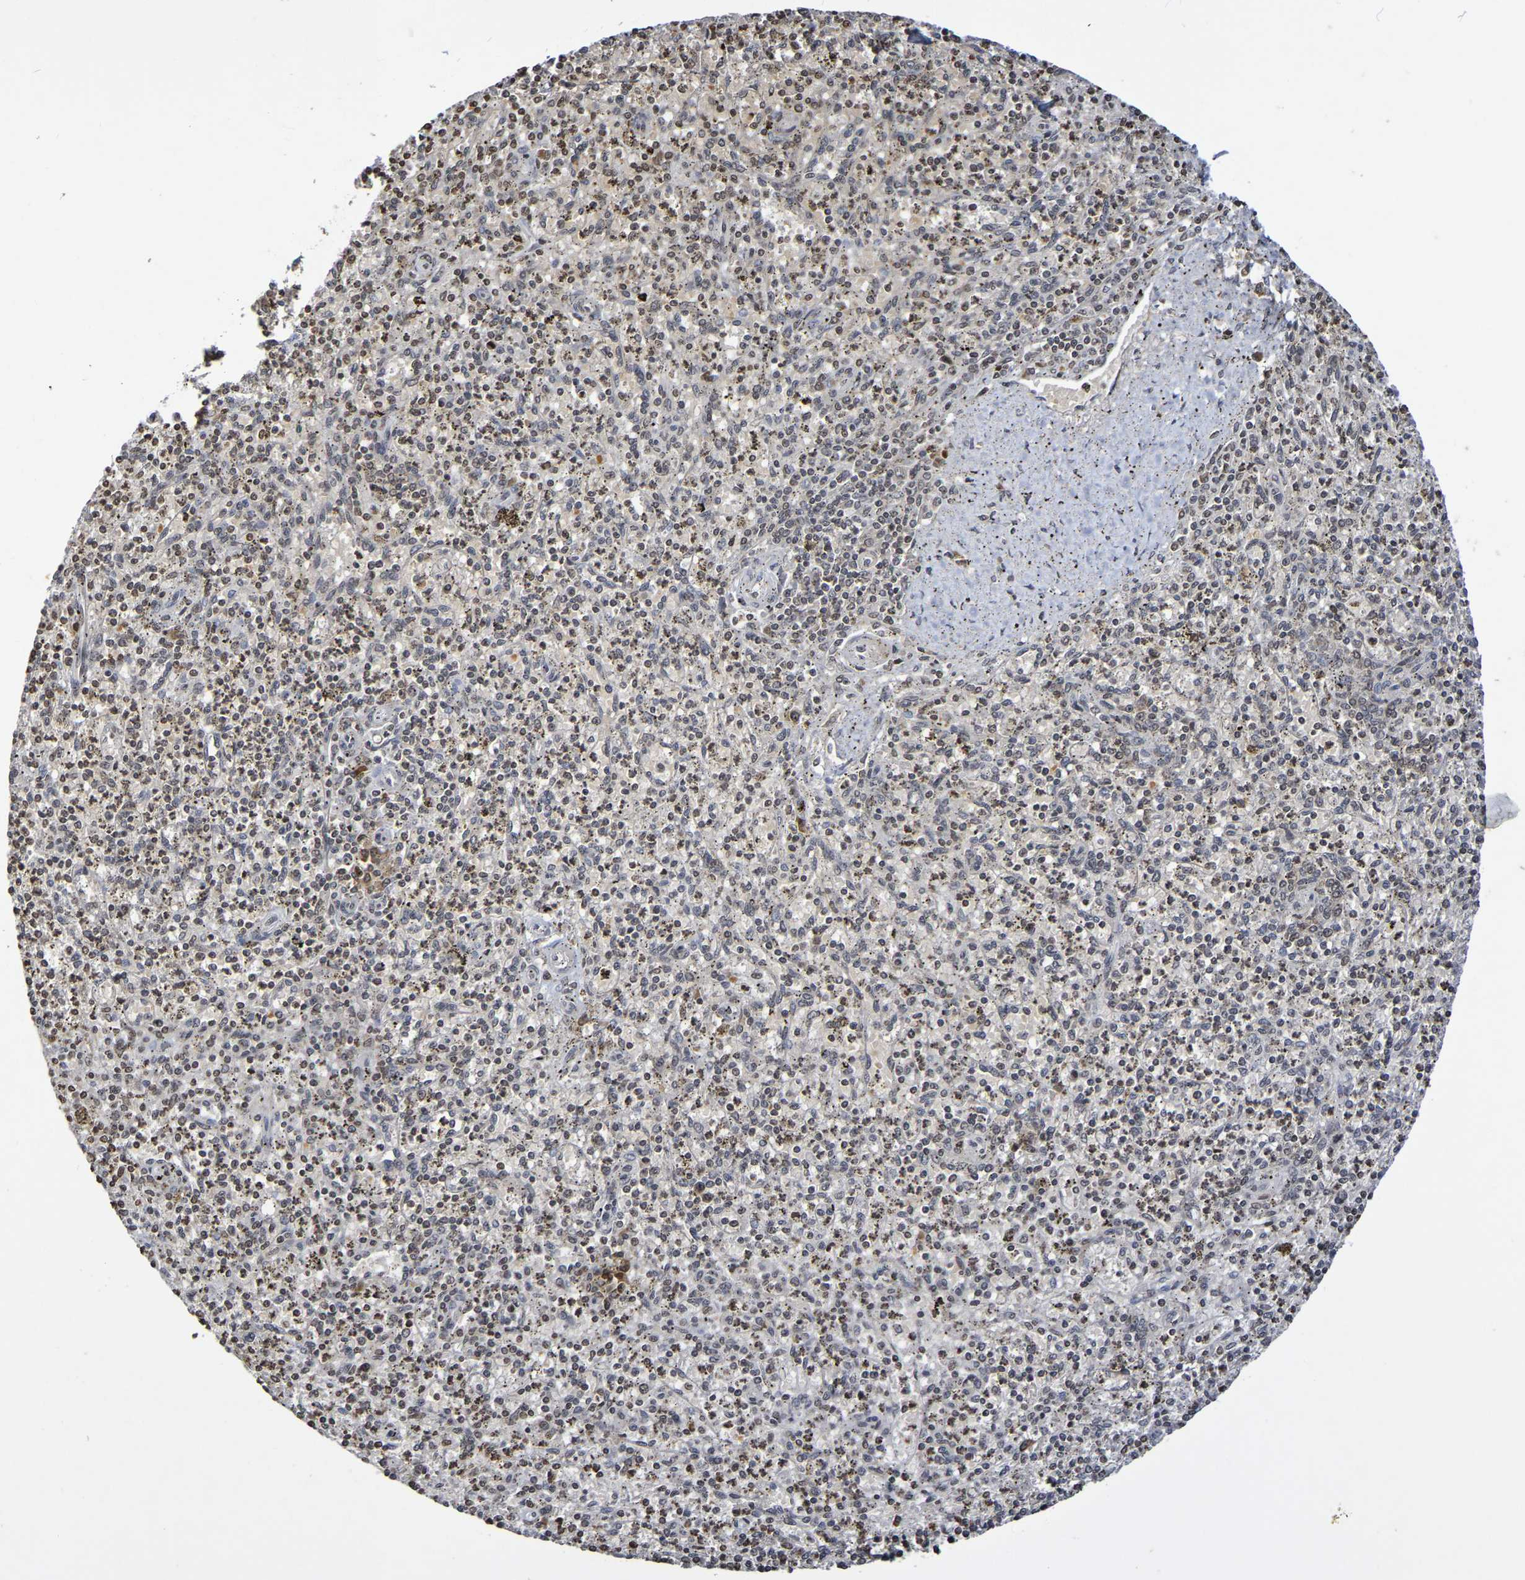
{"staining": {"intensity": "moderate", "quantity": "25%-75%", "location": "nuclear"}, "tissue": "spleen", "cell_type": "Cells in red pulp", "image_type": "normal", "snomed": [{"axis": "morphology", "description": "Normal tissue, NOS"}, {"axis": "topography", "description": "Spleen"}], "caption": "The photomicrograph displays staining of benign spleen, revealing moderate nuclear protein expression (brown color) within cells in red pulp. (DAB = brown stain, brightfield microscopy at high magnification).", "gene": "ATF4", "patient": {"sex": "male", "age": 72}}